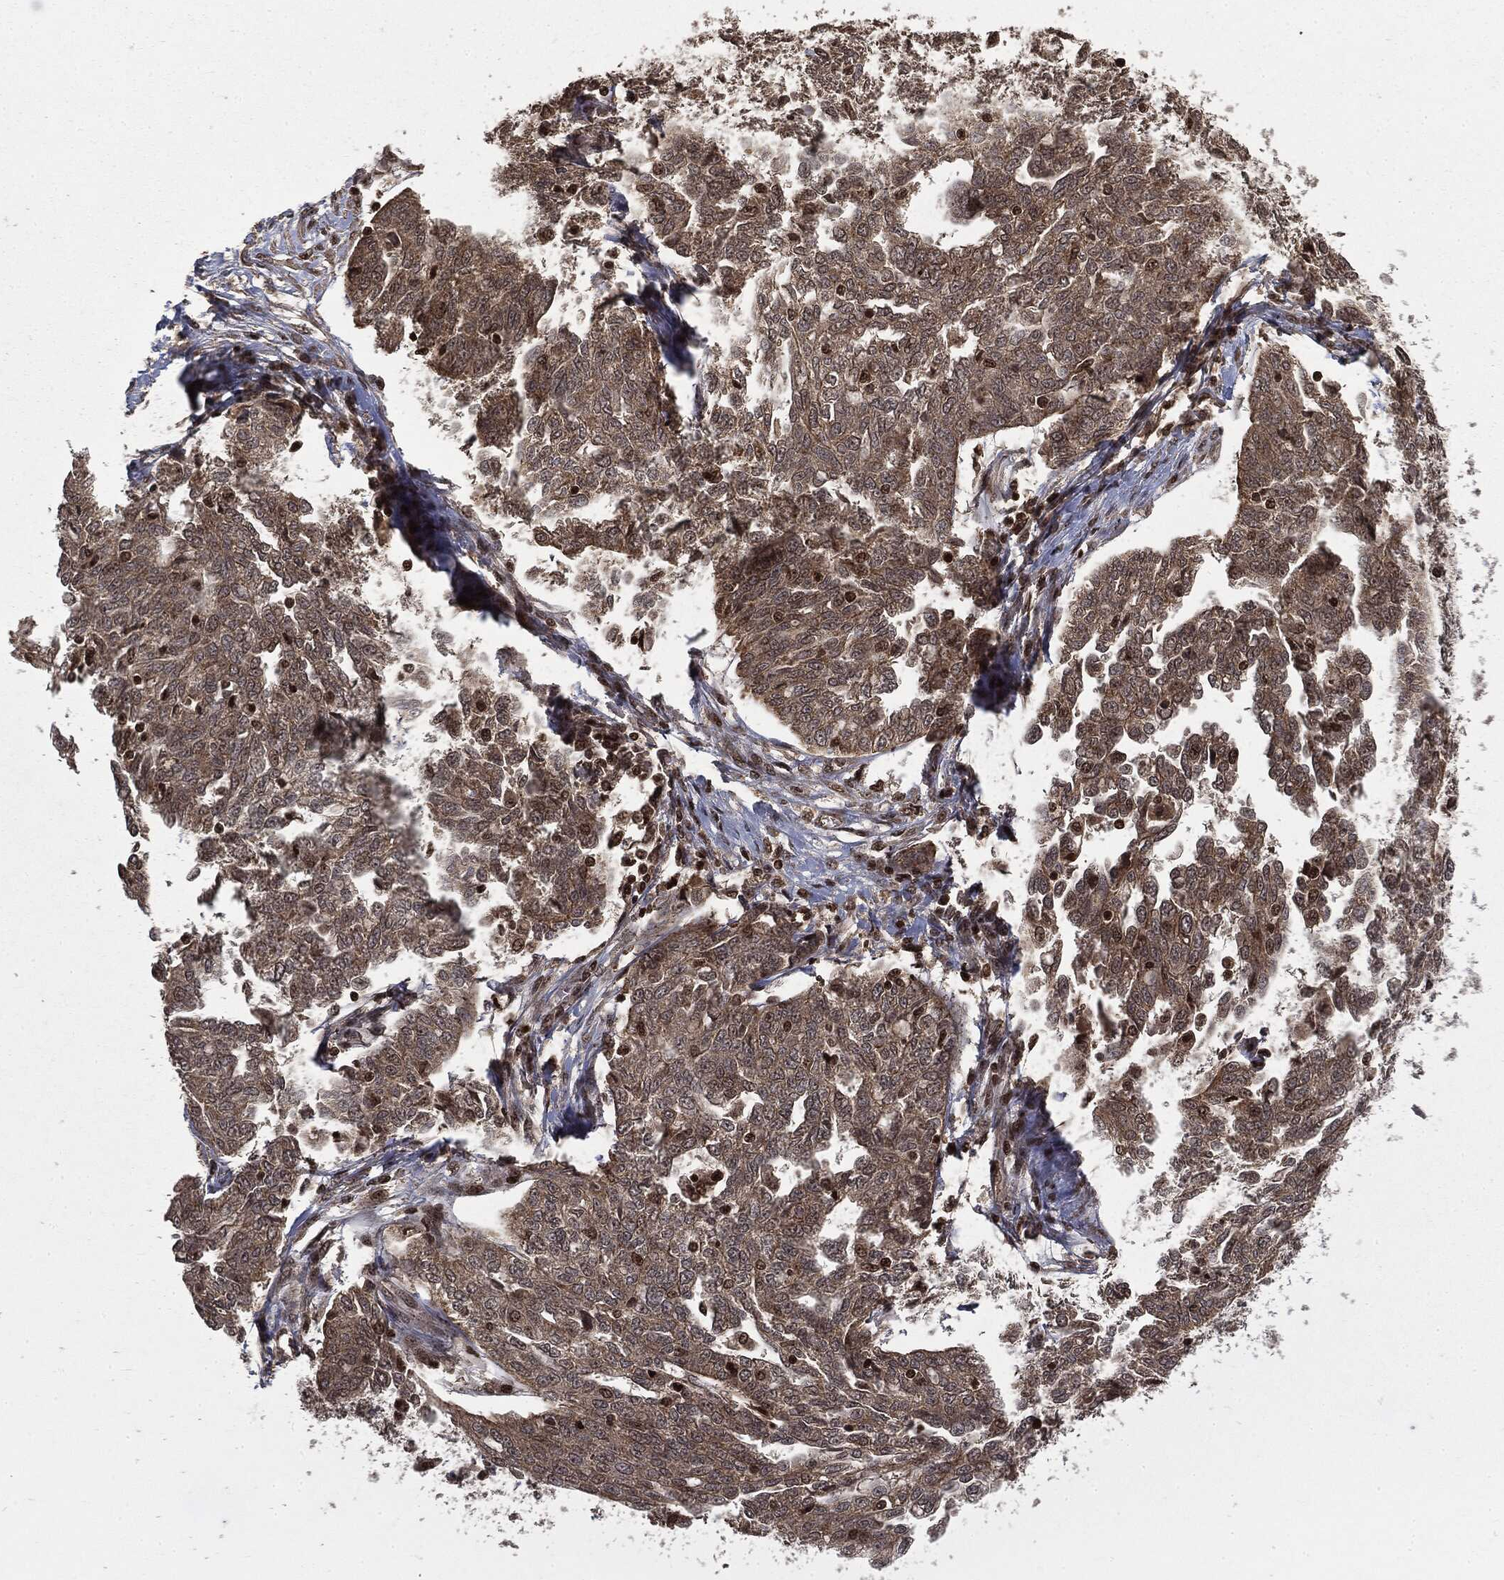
{"staining": {"intensity": "weak", "quantity": ">75%", "location": "cytoplasmic/membranous"}, "tissue": "ovarian cancer", "cell_type": "Tumor cells", "image_type": "cancer", "snomed": [{"axis": "morphology", "description": "Cystadenocarcinoma, serous, NOS"}, {"axis": "topography", "description": "Ovary"}], "caption": "IHC staining of ovarian serous cystadenocarcinoma, which exhibits low levels of weak cytoplasmic/membranous expression in approximately >75% of tumor cells indicating weak cytoplasmic/membranous protein positivity. The staining was performed using DAB (3,3'-diaminobenzidine) (brown) for protein detection and nuclei were counterstained in hematoxylin (blue).", "gene": "CTDP1", "patient": {"sex": "female", "age": 67}}